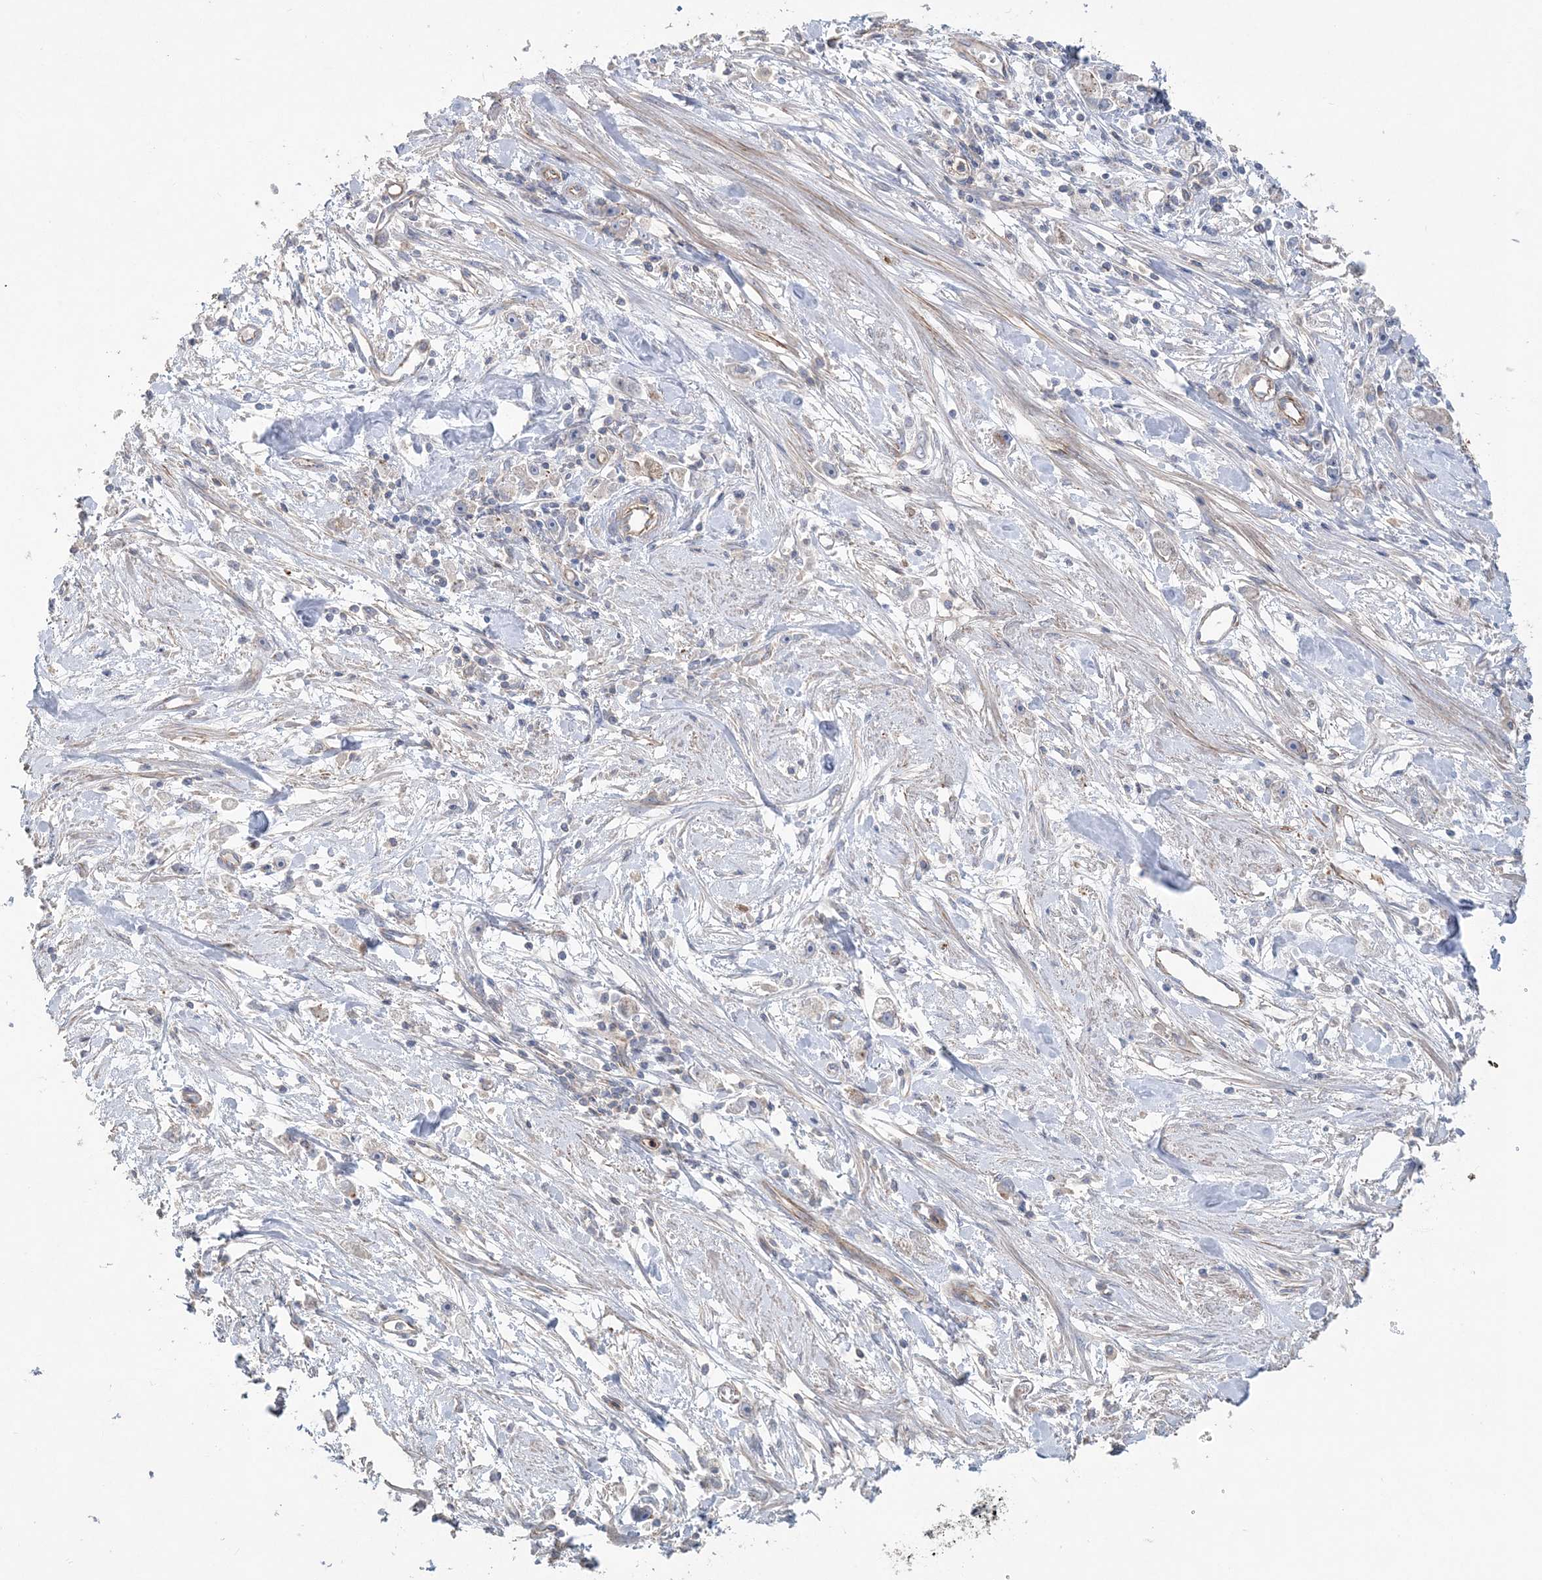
{"staining": {"intensity": "negative", "quantity": "none", "location": "none"}, "tissue": "stomach cancer", "cell_type": "Tumor cells", "image_type": "cancer", "snomed": [{"axis": "morphology", "description": "Adenocarcinoma, NOS"}, {"axis": "topography", "description": "Stomach"}], "caption": "There is no significant staining in tumor cells of stomach cancer (adenocarcinoma).", "gene": "PIGC", "patient": {"sex": "female", "age": 59}}